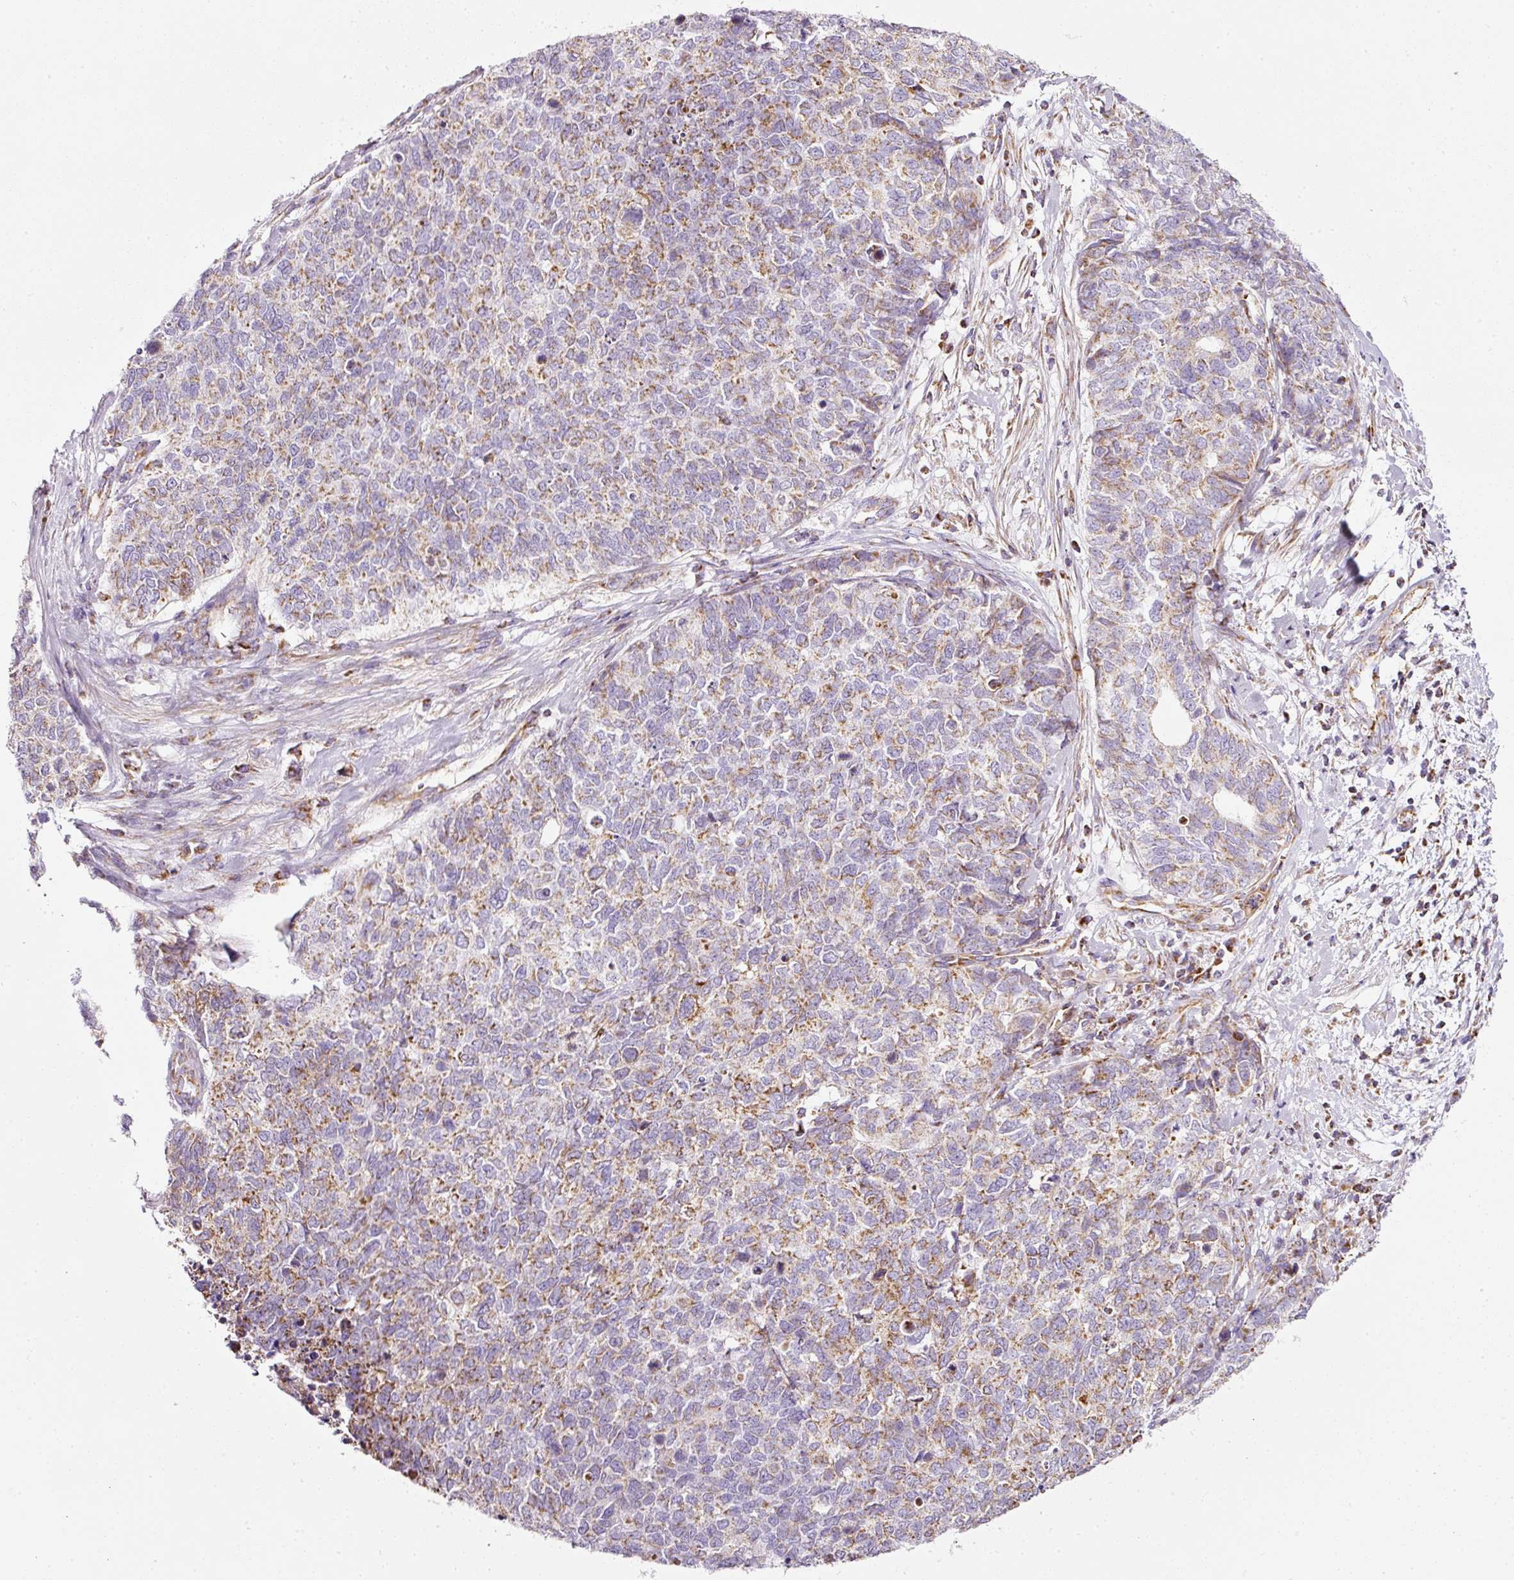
{"staining": {"intensity": "moderate", "quantity": "25%-75%", "location": "cytoplasmic/membranous"}, "tissue": "cervical cancer", "cell_type": "Tumor cells", "image_type": "cancer", "snomed": [{"axis": "morphology", "description": "Squamous cell carcinoma, NOS"}, {"axis": "topography", "description": "Cervix"}], "caption": "Protein positivity by immunohistochemistry exhibits moderate cytoplasmic/membranous positivity in about 25%-75% of tumor cells in cervical squamous cell carcinoma.", "gene": "SDHA", "patient": {"sex": "female", "age": 63}}